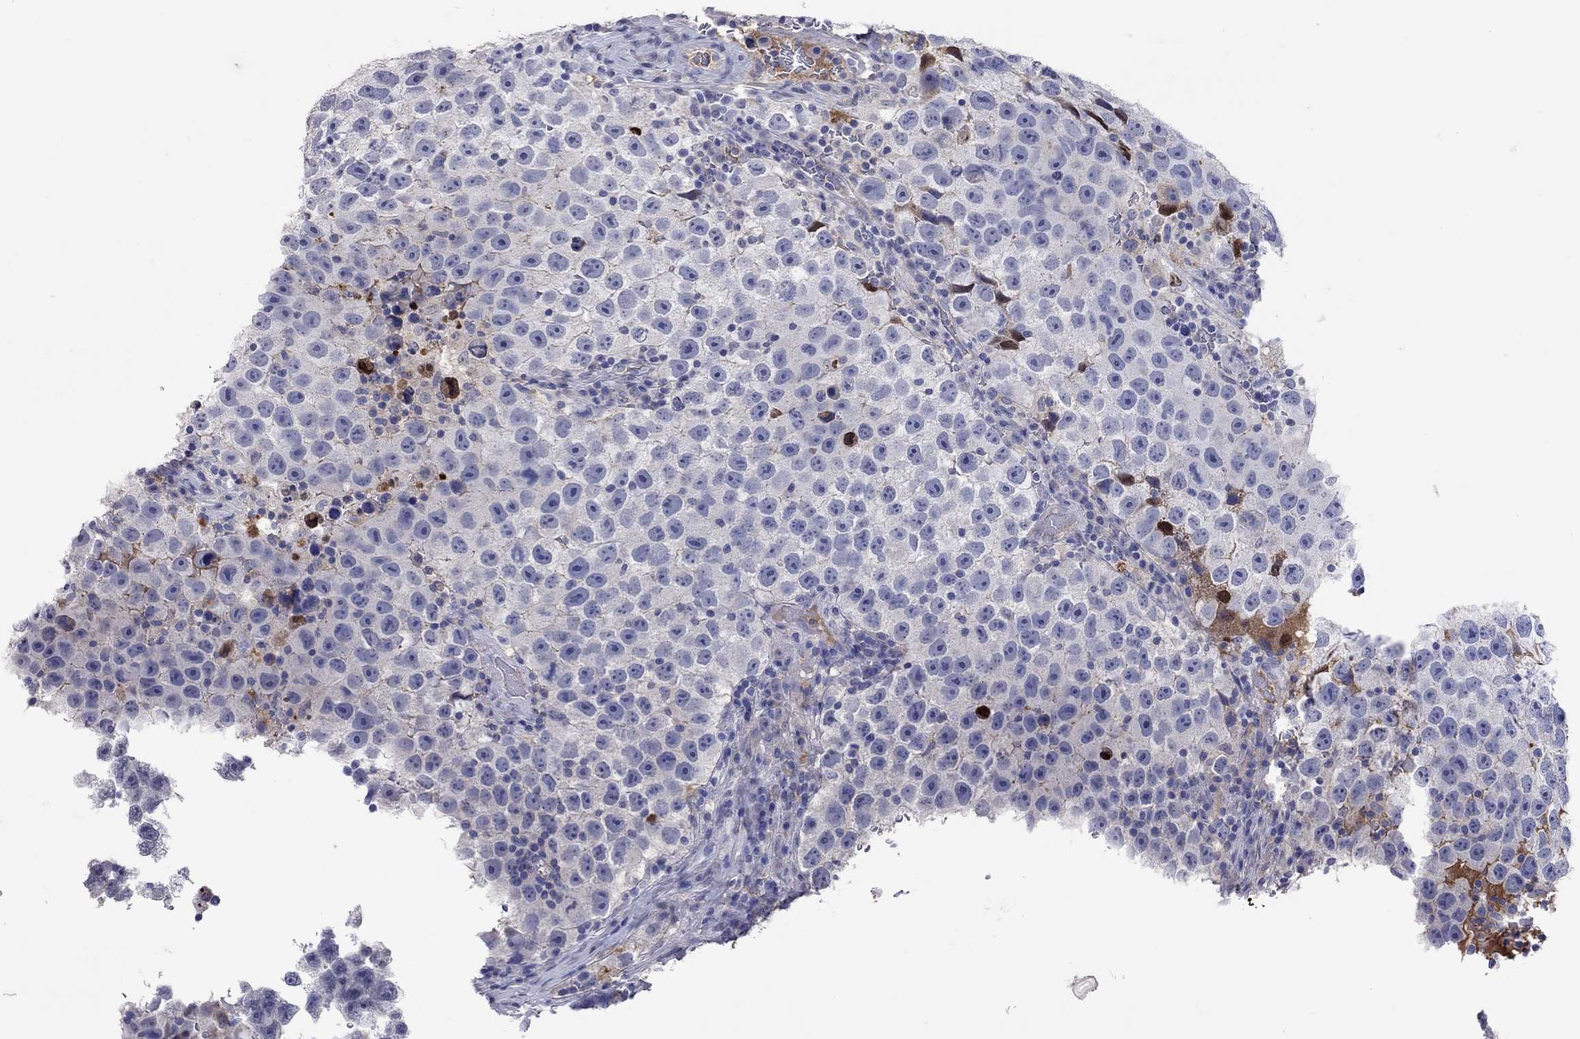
{"staining": {"intensity": "negative", "quantity": "none", "location": "none"}, "tissue": "testis cancer", "cell_type": "Tumor cells", "image_type": "cancer", "snomed": [{"axis": "morphology", "description": "Normal tissue, NOS"}, {"axis": "morphology", "description": "Seminoma, NOS"}, {"axis": "topography", "description": "Testis"}], "caption": "Protein analysis of testis cancer (seminoma) exhibits no significant staining in tumor cells.", "gene": "SERPINA3", "patient": {"sex": "male", "age": 31}}